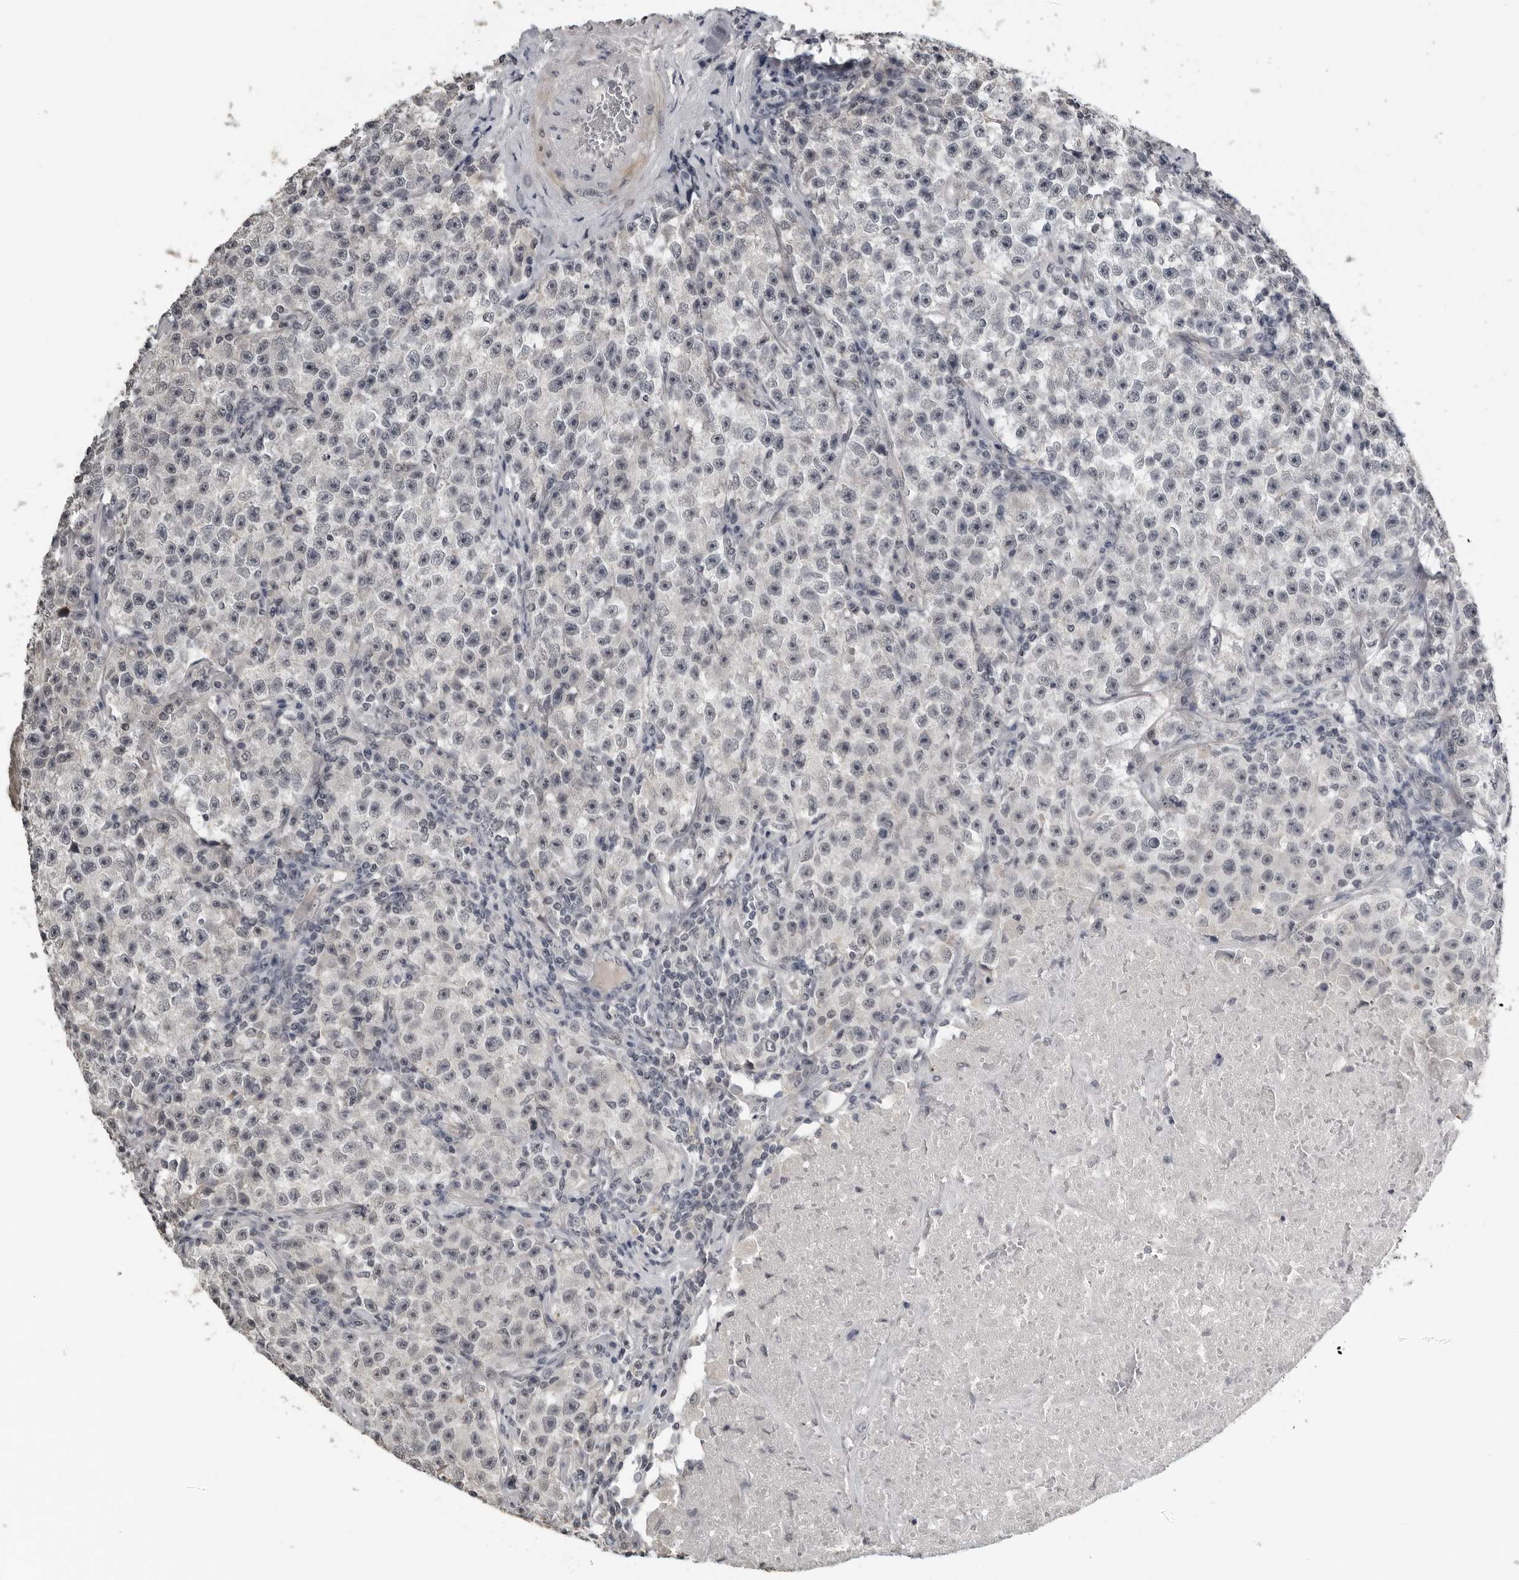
{"staining": {"intensity": "negative", "quantity": "none", "location": "none"}, "tissue": "testis cancer", "cell_type": "Tumor cells", "image_type": "cancer", "snomed": [{"axis": "morphology", "description": "Seminoma, NOS"}, {"axis": "topography", "description": "Testis"}], "caption": "Protein analysis of testis seminoma shows no significant positivity in tumor cells. The staining was performed using DAB to visualize the protein expression in brown, while the nuclei were stained in blue with hematoxylin (Magnification: 20x).", "gene": "PRRX2", "patient": {"sex": "male", "age": 22}}